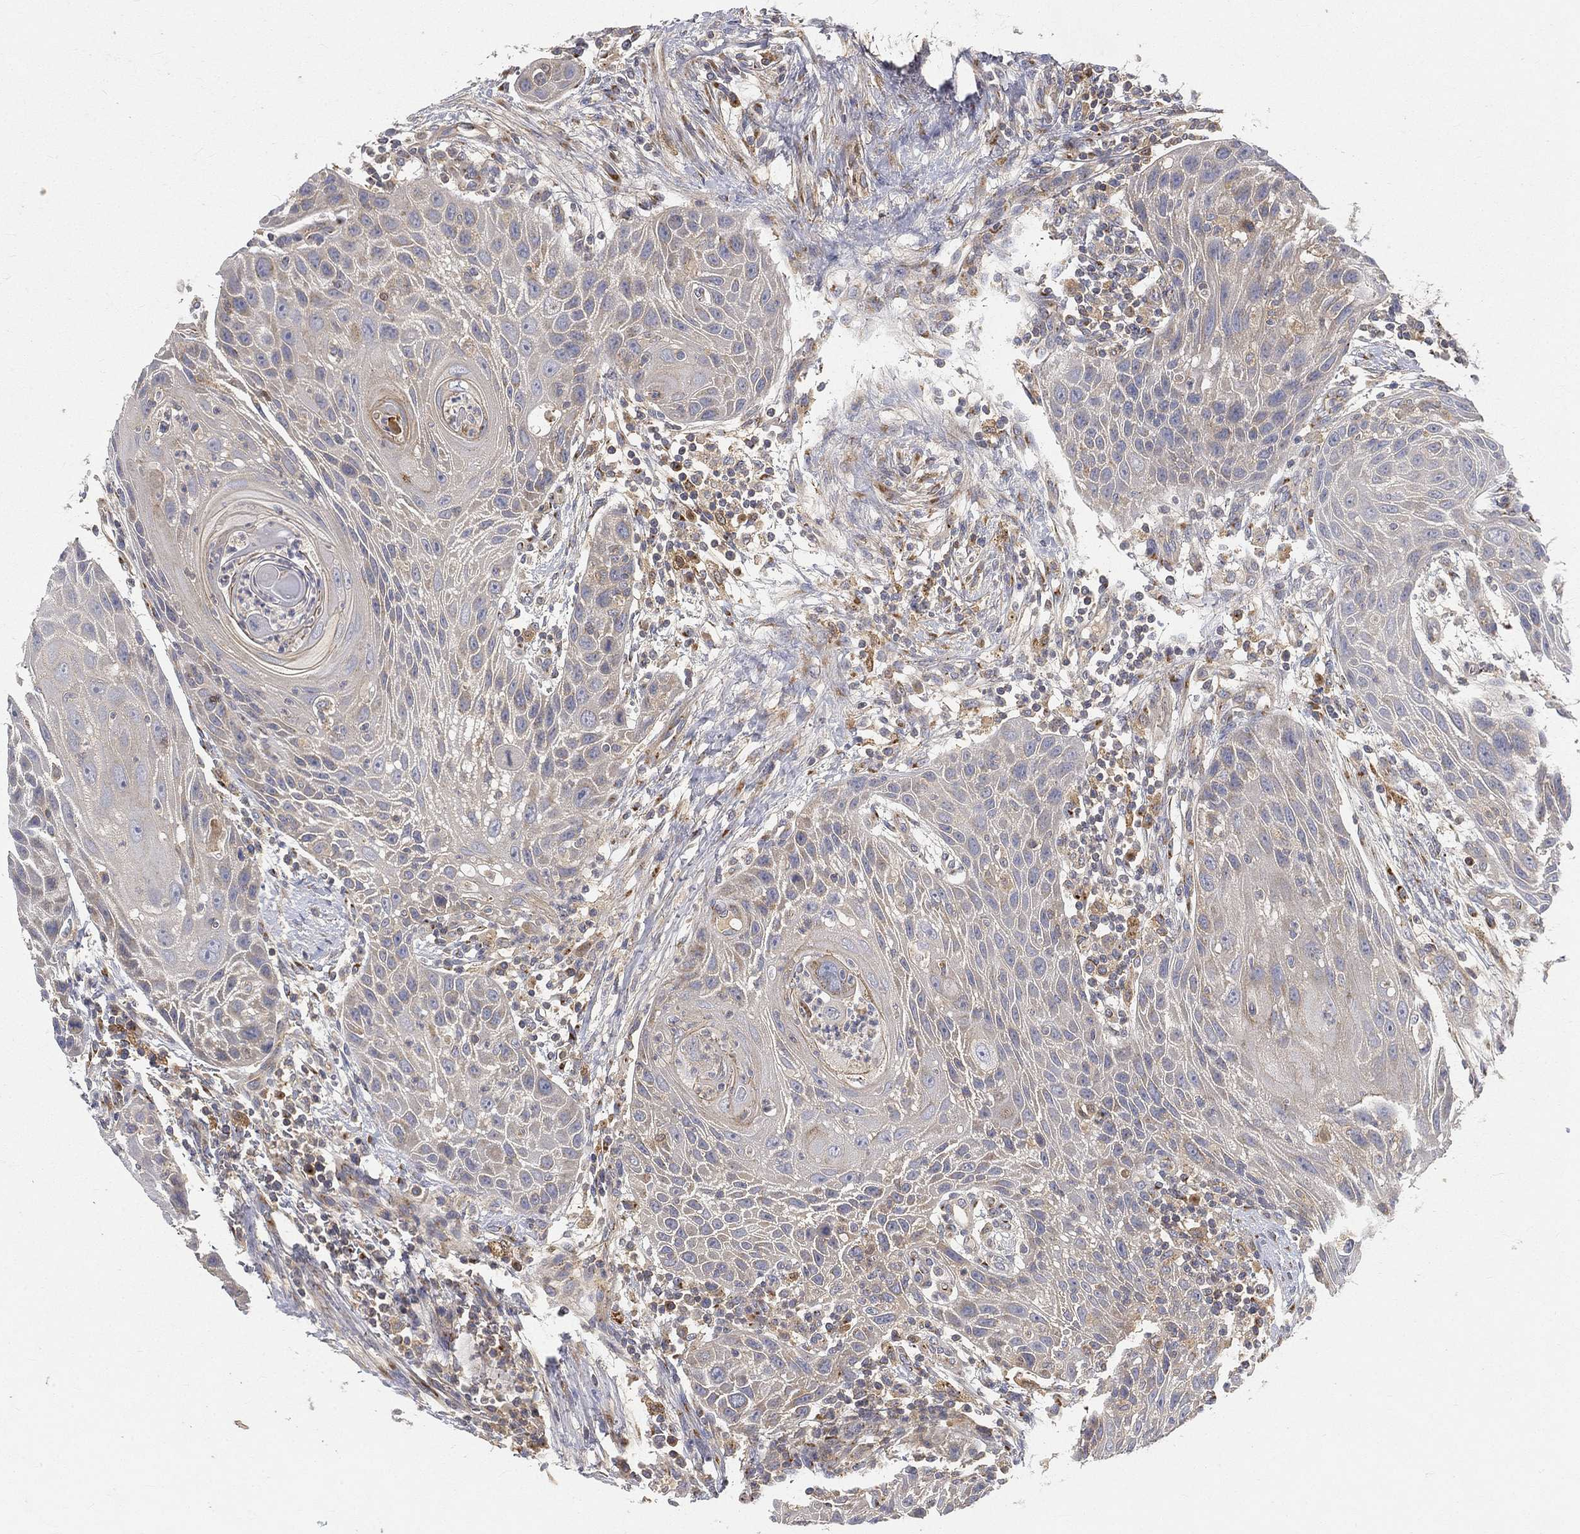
{"staining": {"intensity": "negative", "quantity": "none", "location": "none"}, "tissue": "head and neck cancer", "cell_type": "Tumor cells", "image_type": "cancer", "snomed": [{"axis": "morphology", "description": "Squamous cell carcinoma, NOS"}, {"axis": "topography", "description": "Head-Neck"}], "caption": "There is no significant positivity in tumor cells of head and neck squamous cell carcinoma.", "gene": "CTSL", "patient": {"sex": "male", "age": 69}}